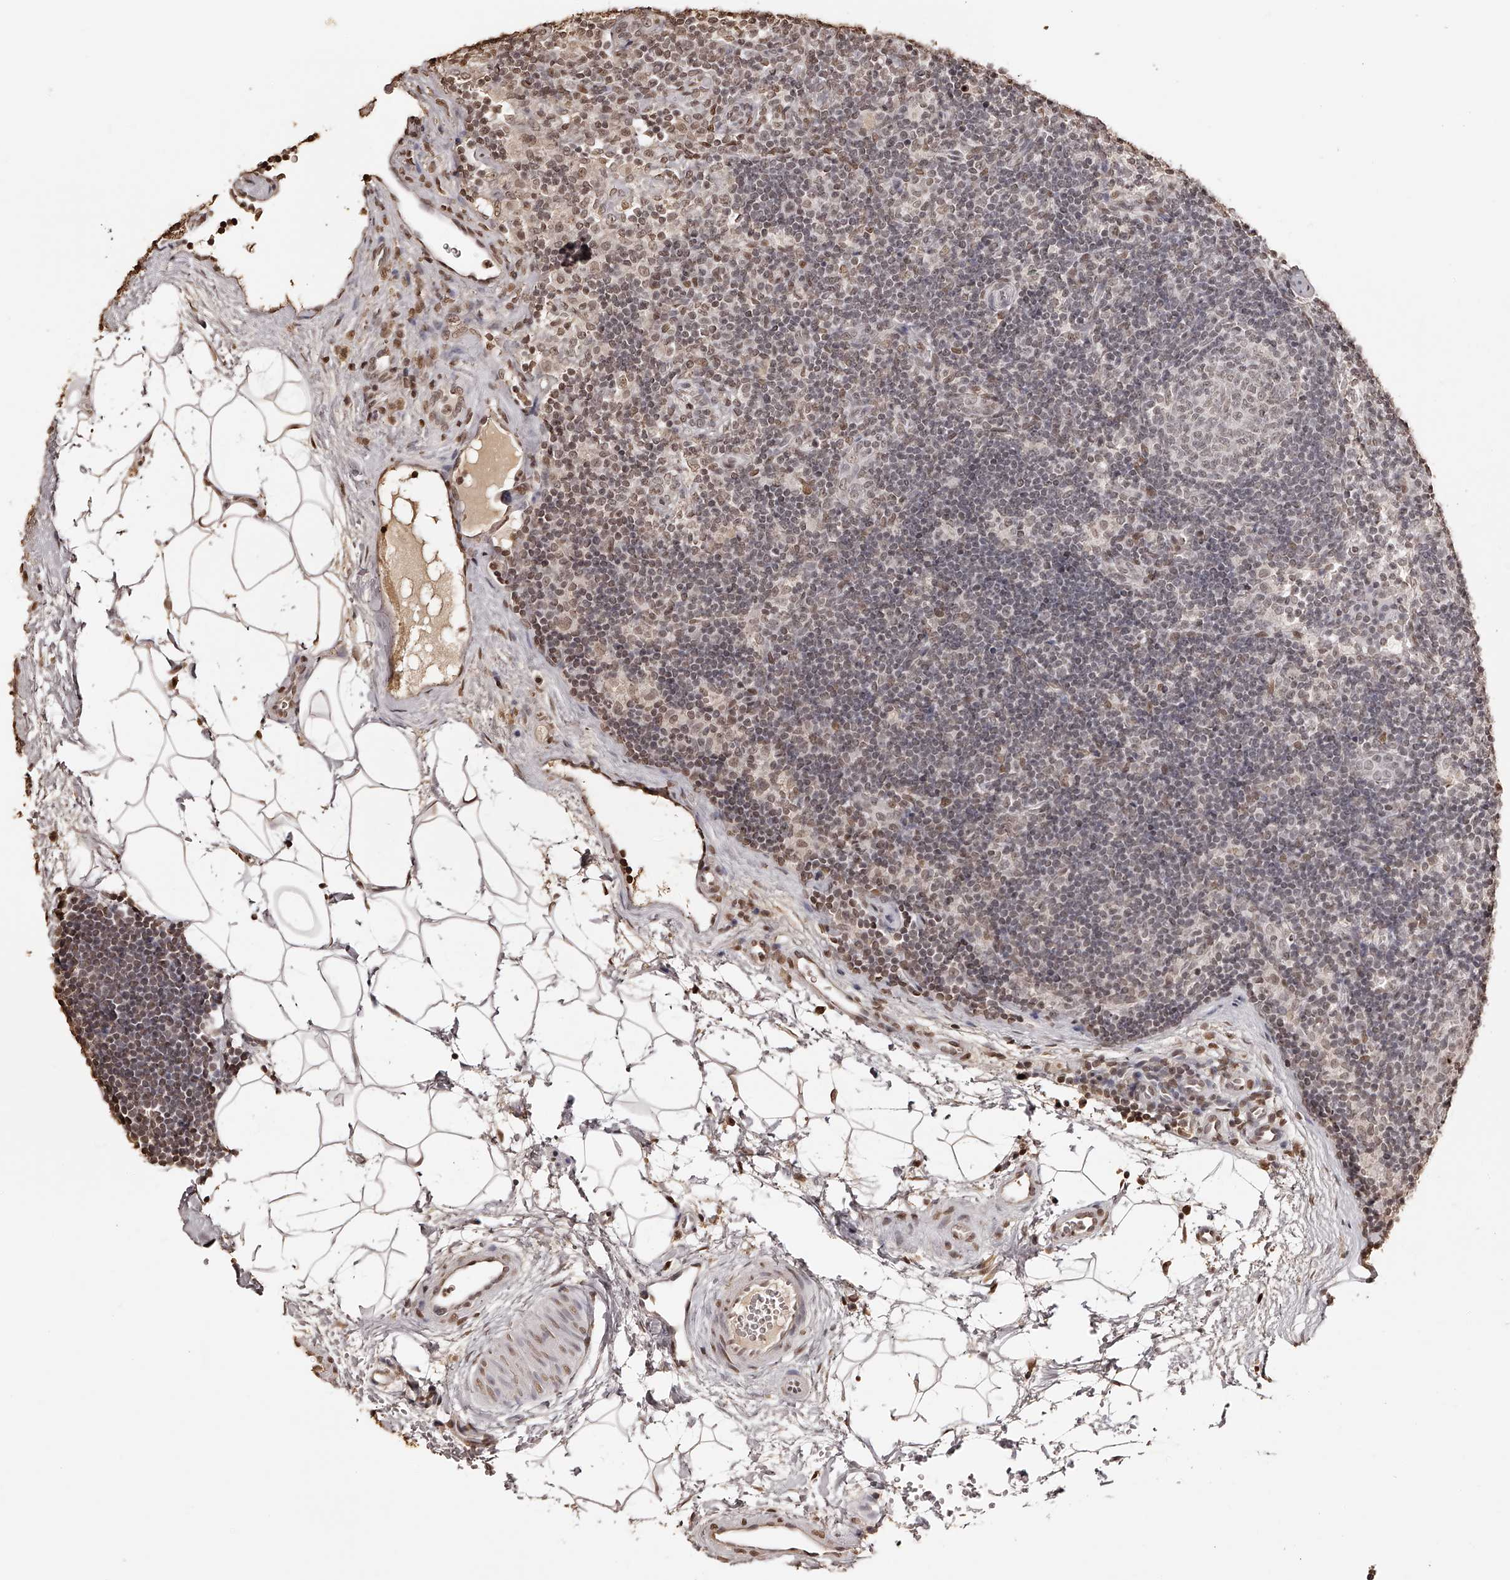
{"staining": {"intensity": "moderate", "quantity": "<25%", "location": "nuclear"}, "tissue": "lymph node", "cell_type": "Germinal center cells", "image_type": "normal", "snomed": [{"axis": "morphology", "description": "Normal tissue, NOS"}, {"axis": "topography", "description": "Lymph node"}], "caption": "DAB (3,3'-diaminobenzidine) immunohistochemical staining of normal lymph node exhibits moderate nuclear protein staining in about <25% of germinal center cells. (DAB IHC, brown staining for protein, blue staining for nuclei).", "gene": "ZNF503", "patient": {"sex": "female", "age": 22}}